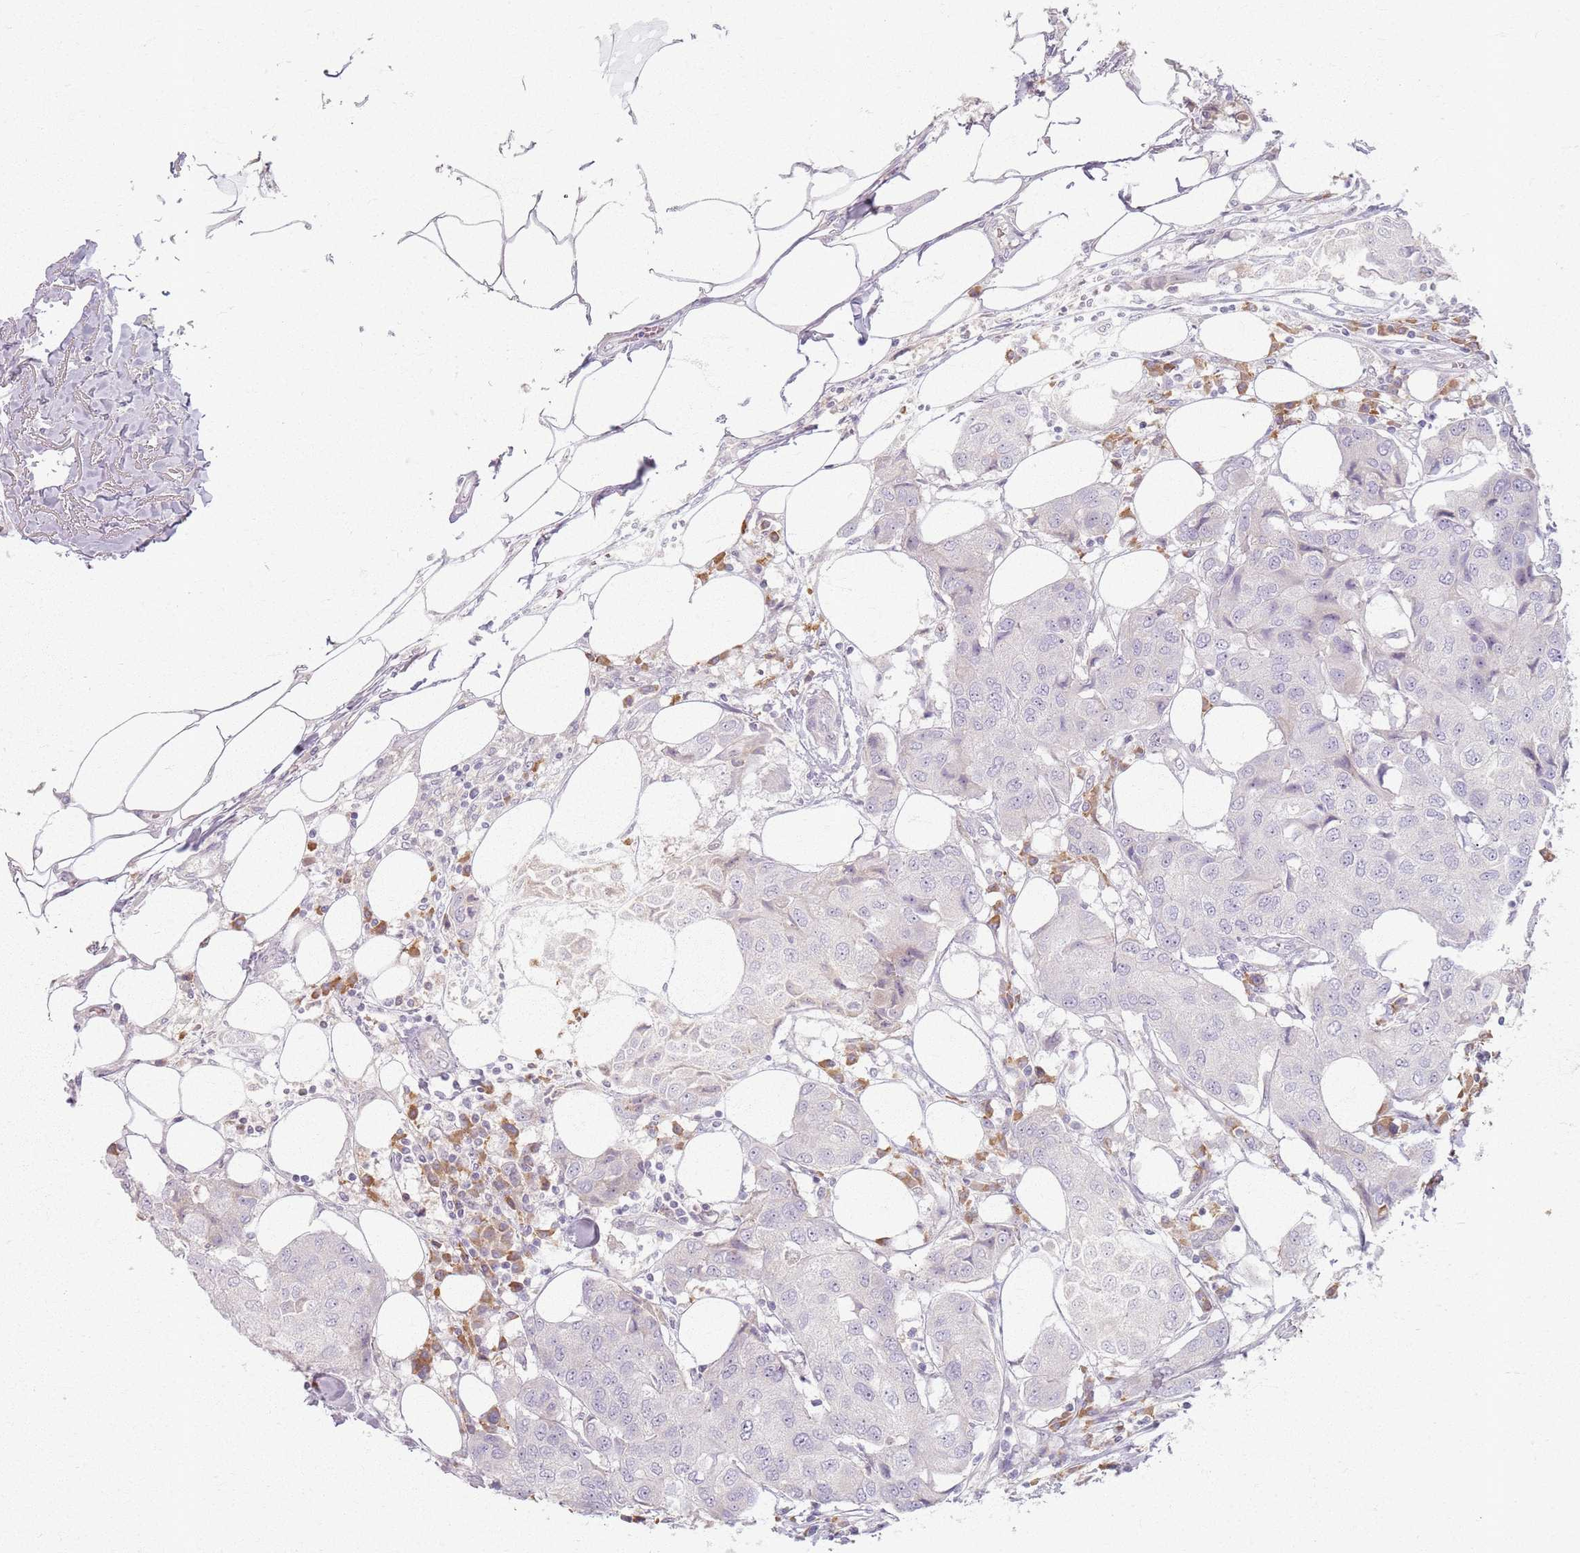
{"staining": {"intensity": "negative", "quantity": "none", "location": "none"}, "tissue": "breast cancer", "cell_type": "Tumor cells", "image_type": "cancer", "snomed": [{"axis": "morphology", "description": "Duct carcinoma"}, {"axis": "topography", "description": "Breast"}], "caption": "A micrograph of intraductal carcinoma (breast) stained for a protein demonstrates no brown staining in tumor cells.", "gene": "CRIPT", "patient": {"sex": "female", "age": 80}}